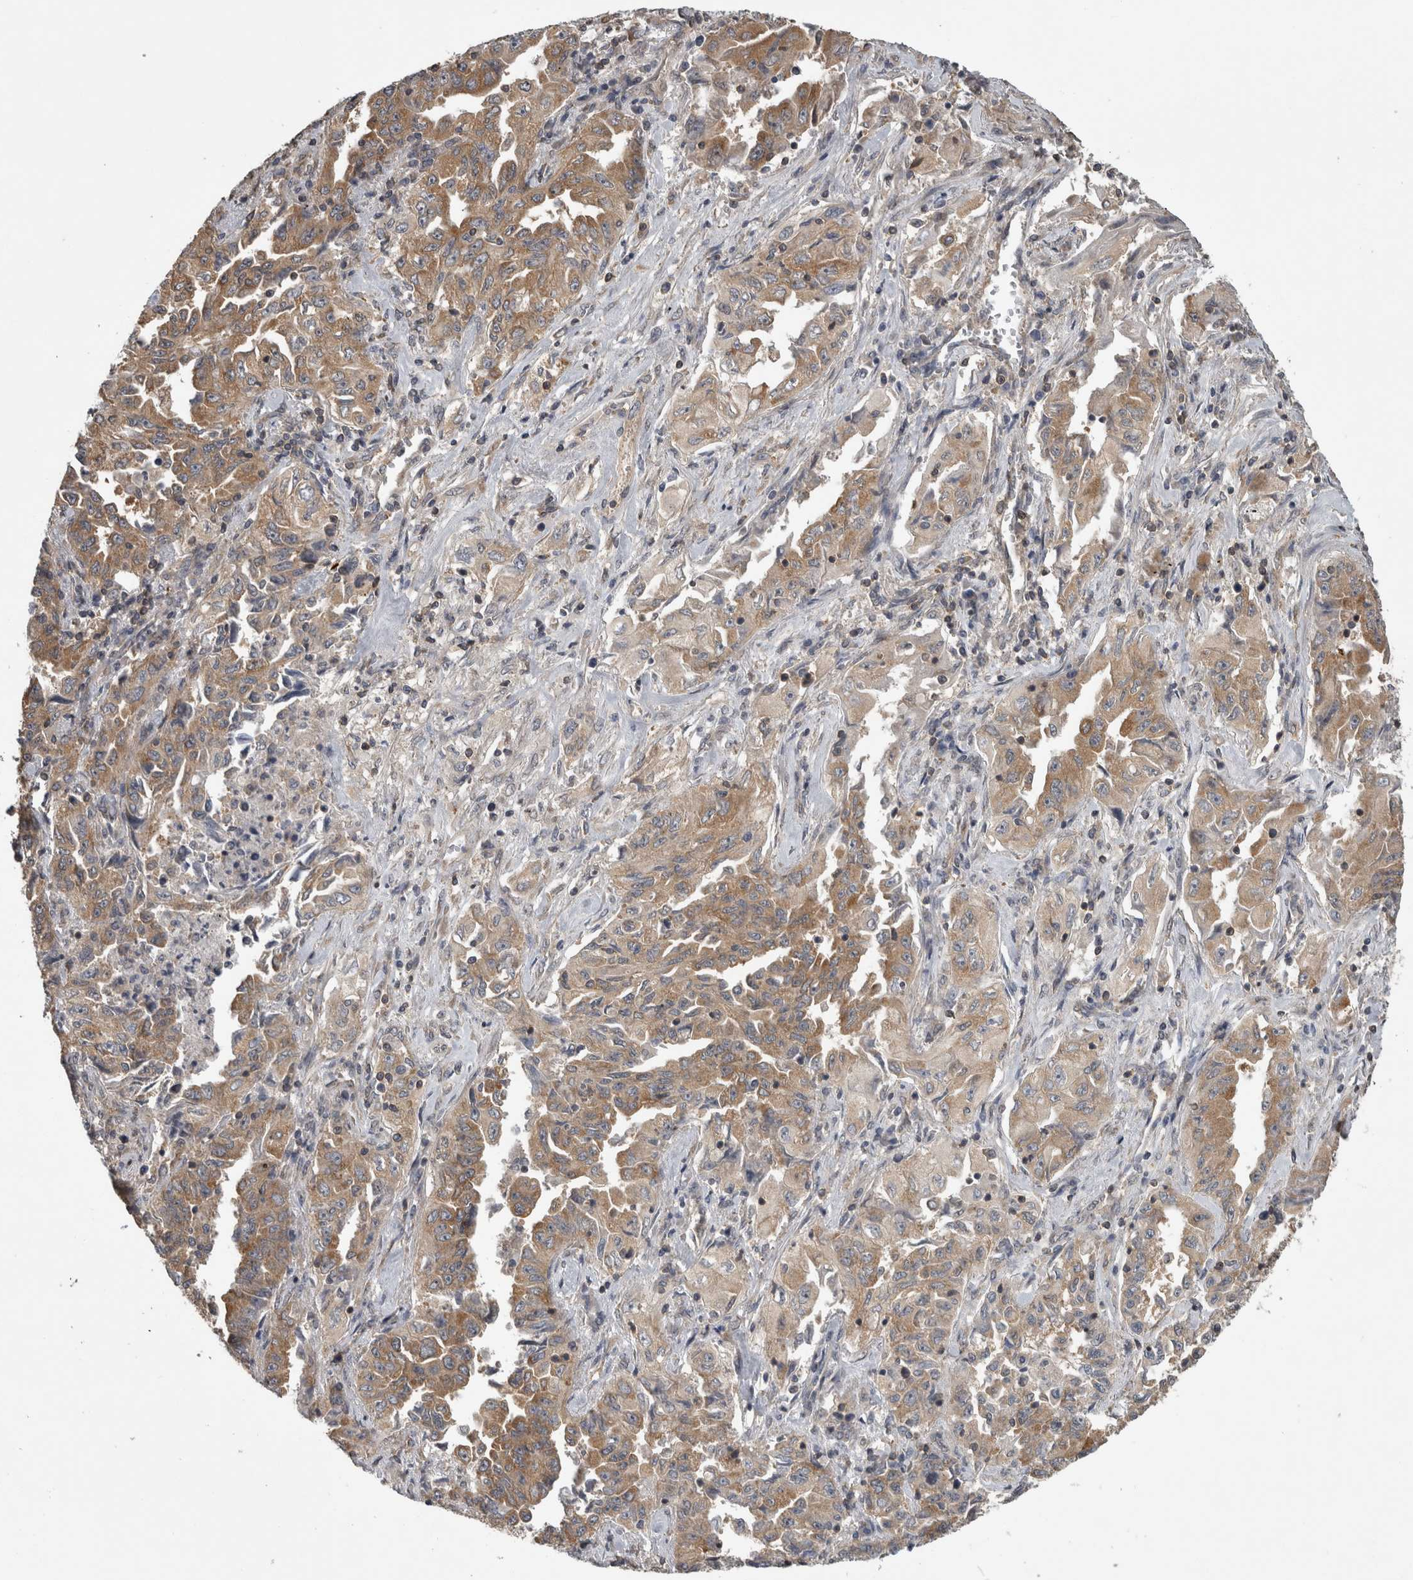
{"staining": {"intensity": "moderate", "quantity": ">75%", "location": "cytoplasmic/membranous"}, "tissue": "lung cancer", "cell_type": "Tumor cells", "image_type": "cancer", "snomed": [{"axis": "morphology", "description": "Adenocarcinoma, NOS"}, {"axis": "topography", "description": "Lung"}], "caption": "Human lung adenocarcinoma stained for a protein (brown) shows moderate cytoplasmic/membranous positive expression in approximately >75% of tumor cells.", "gene": "ATXN2", "patient": {"sex": "female", "age": 51}}